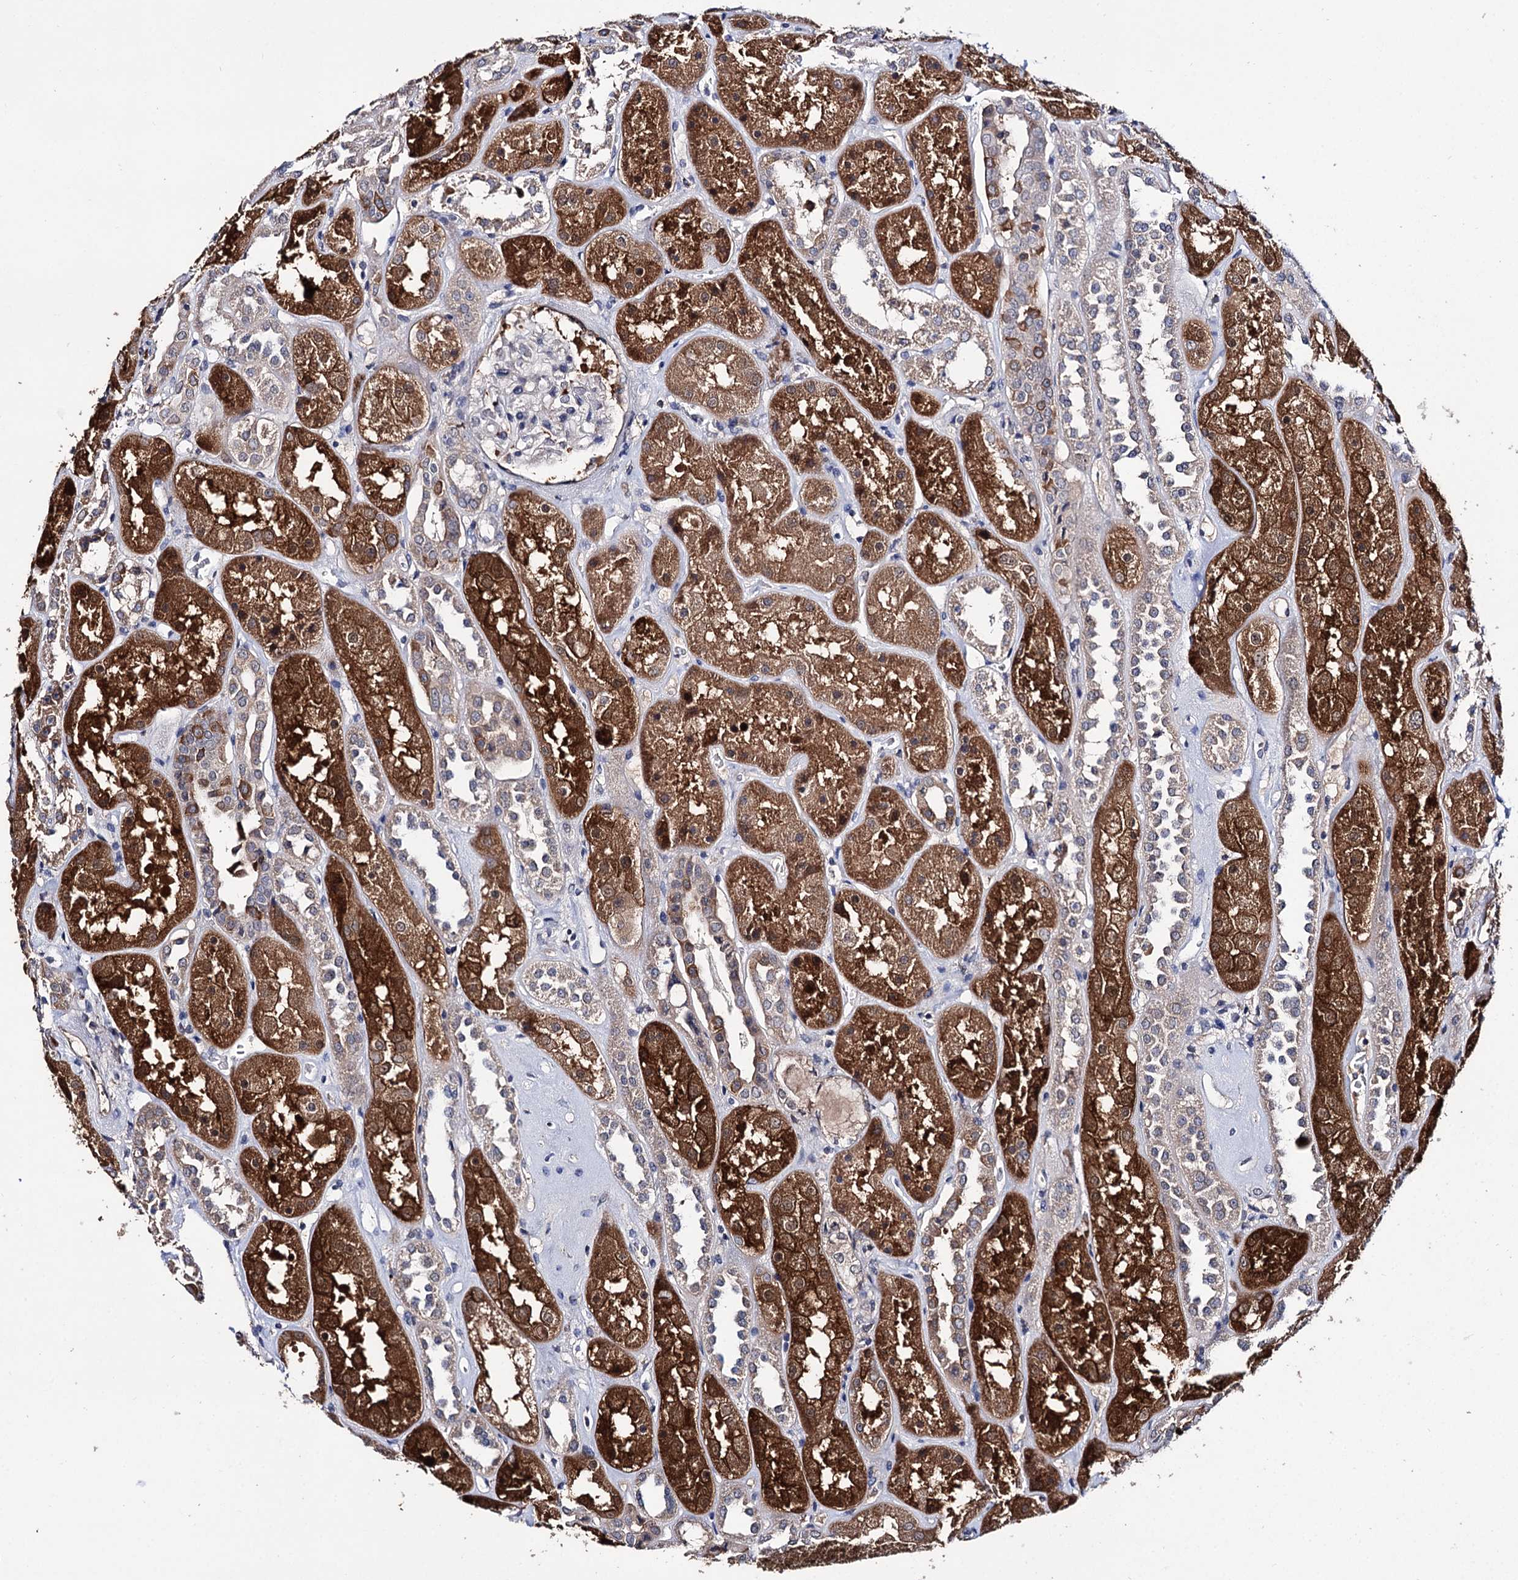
{"staining": {"intensity": "negative", "quantity": "none", "location": "none"}, "tissue": "kidney", "cell_type": "Cells in glomeruli", "image_type": "normal", "snomed": [{"axis": "morphology", "description": "Normal tissue, NOS"}, {"axis": "topography", "description": "Kidney"}], "caption": "High magnification brightfield microscopy of benign kidney stained with DAB (brown) and counterstained with hematoxylin (blue): cells in glomeruli show no significant positivity. (DAB immunohistochemistry visualized using brightfield microscopy, high magnification).", "gene": "CLPB", "patient": {"sex": "male", "age": 70}}